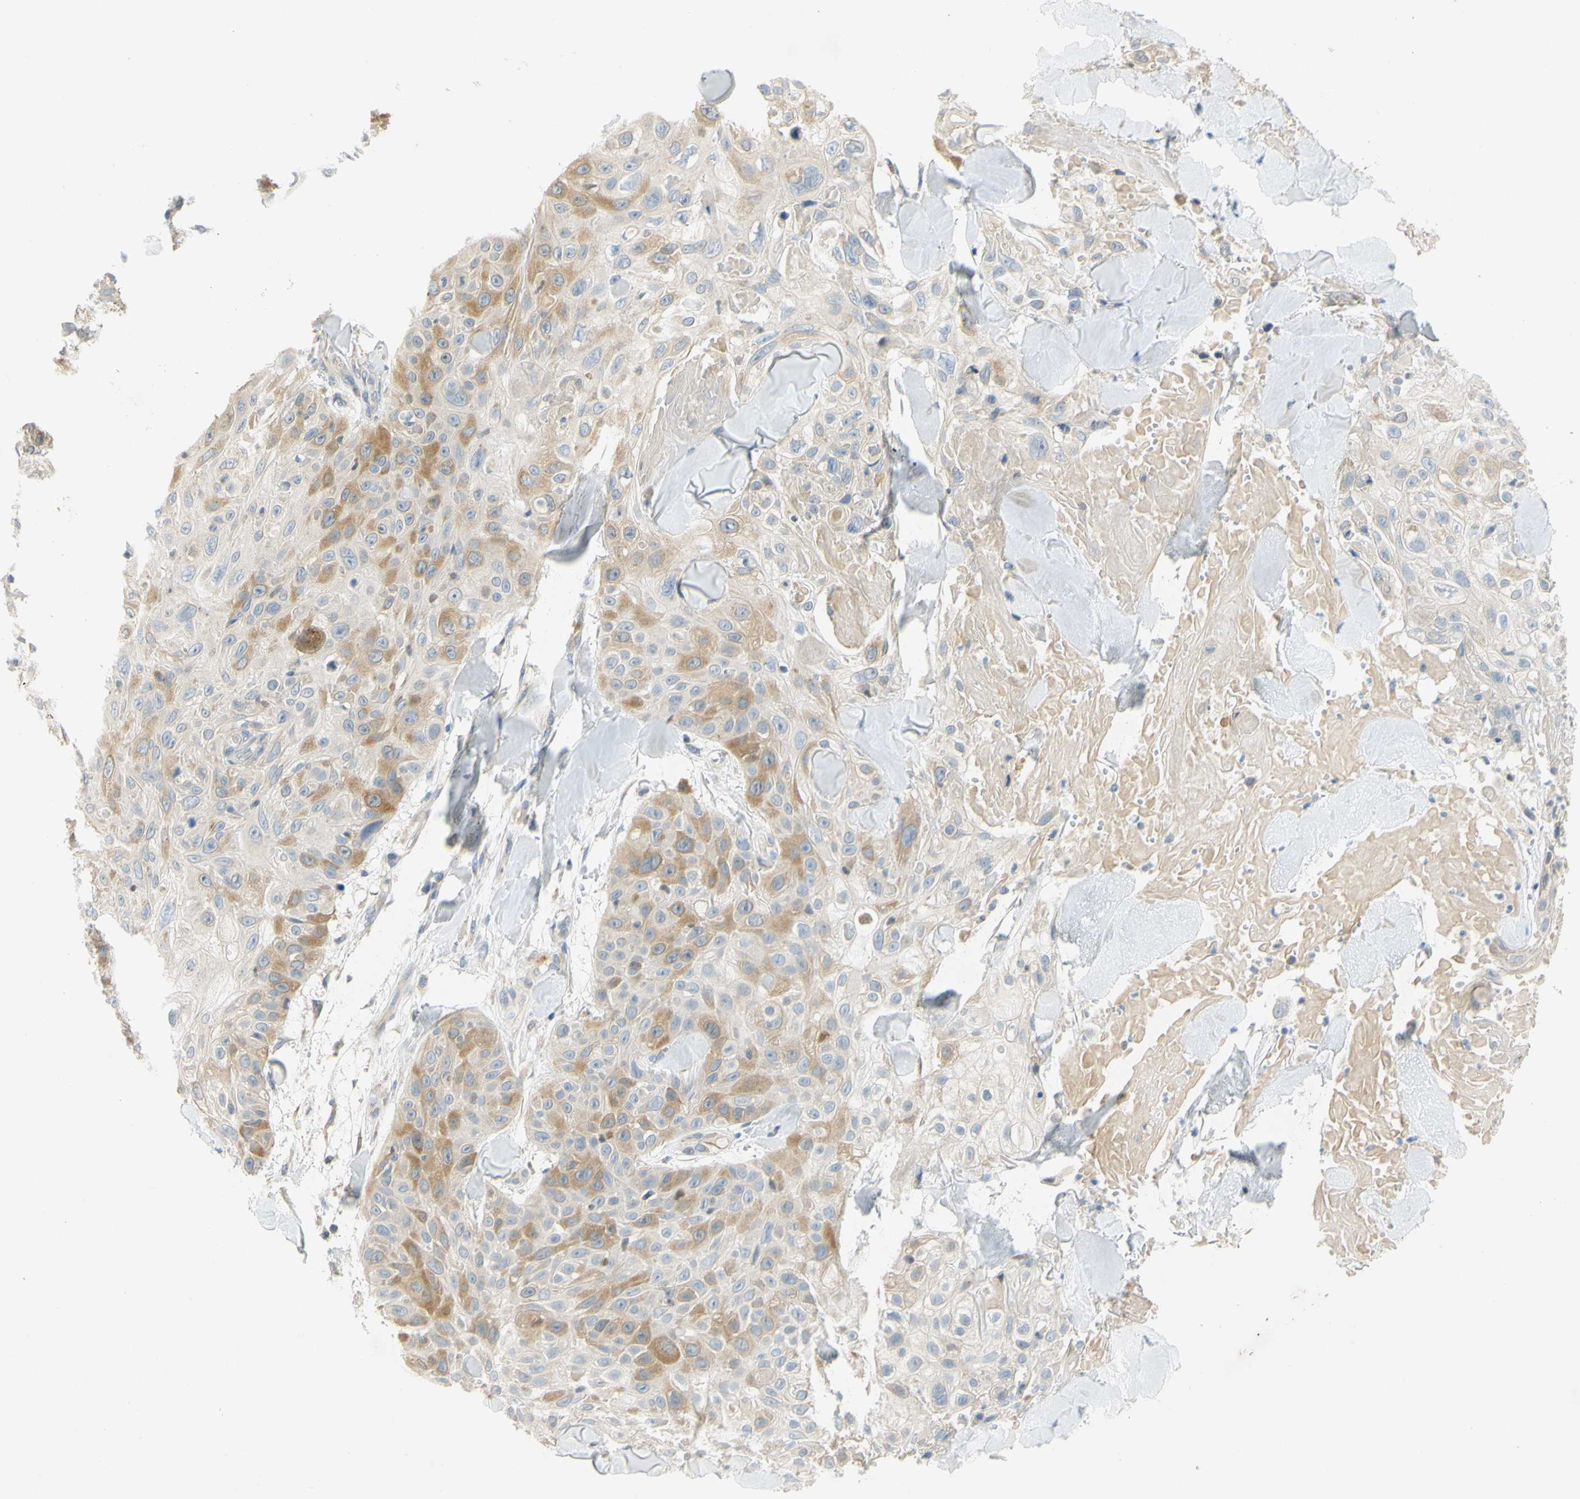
{"staining": {"intensity": "moderate", "quantity": "25%-75%", "location": "cytoplasmic/membranous"}, "tissue": "skin cancer", "cell_type": "Tumor cells", "image_type": "cancer", "snomed": [{"axis": "morphology", "description": "Squamous cell carcinoma, NOS"}, {"axis": "topography", "description": "Skin"}], "caption": "An image of squamous cell carcinoma (skin) stained for a protein reveals moderate cytoplasmic/membranous brown staining in tumor cells.", "gene": "CCNB2", "patient": {"sex": "male", "age": 86}}